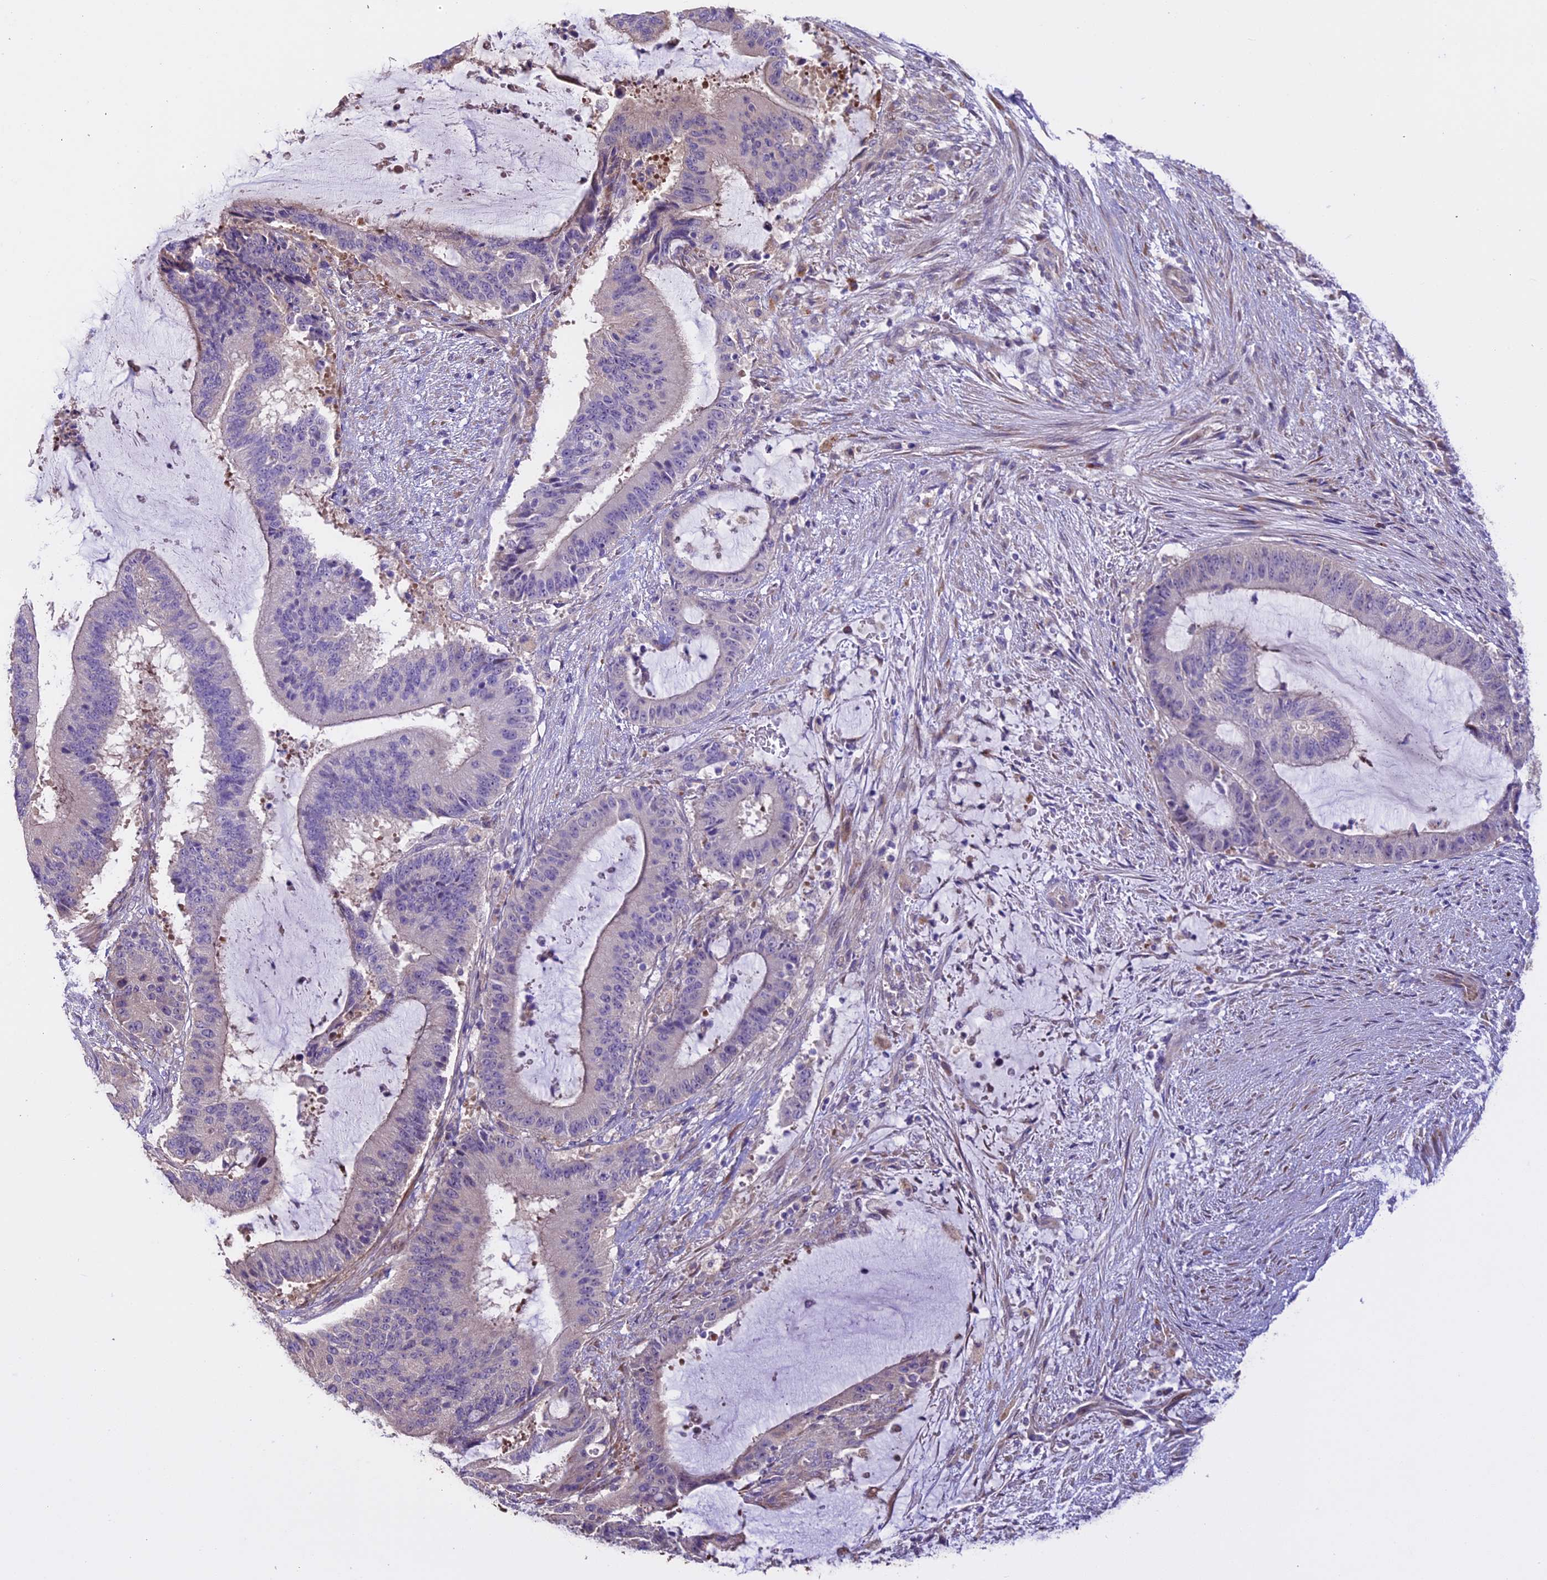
{"staining": {"intensity": "negative", "quantity": "none", "location": "none"}, "tissue": "liver cancer", "cell_type": "Tumor cells", "image_type": "cancer", "snomed": [{"axis": "morphology", "description": "Normal tissue, NOS"}, {"axis": "morphology", "description": "Cholangiocarcinoma"}, {"axis": "topography", "description": "Liver"}, {"axis": "topography", "description": "Peripheral nerve tissue"}], "caption": "Image shows no significant protein expression in tumor cells of liver cancer. (Immunohistochemistry, brightfield microscopy, high magnification).", "gene": "SPIRE1", "patient": {"sex": "female", "age": 73}}